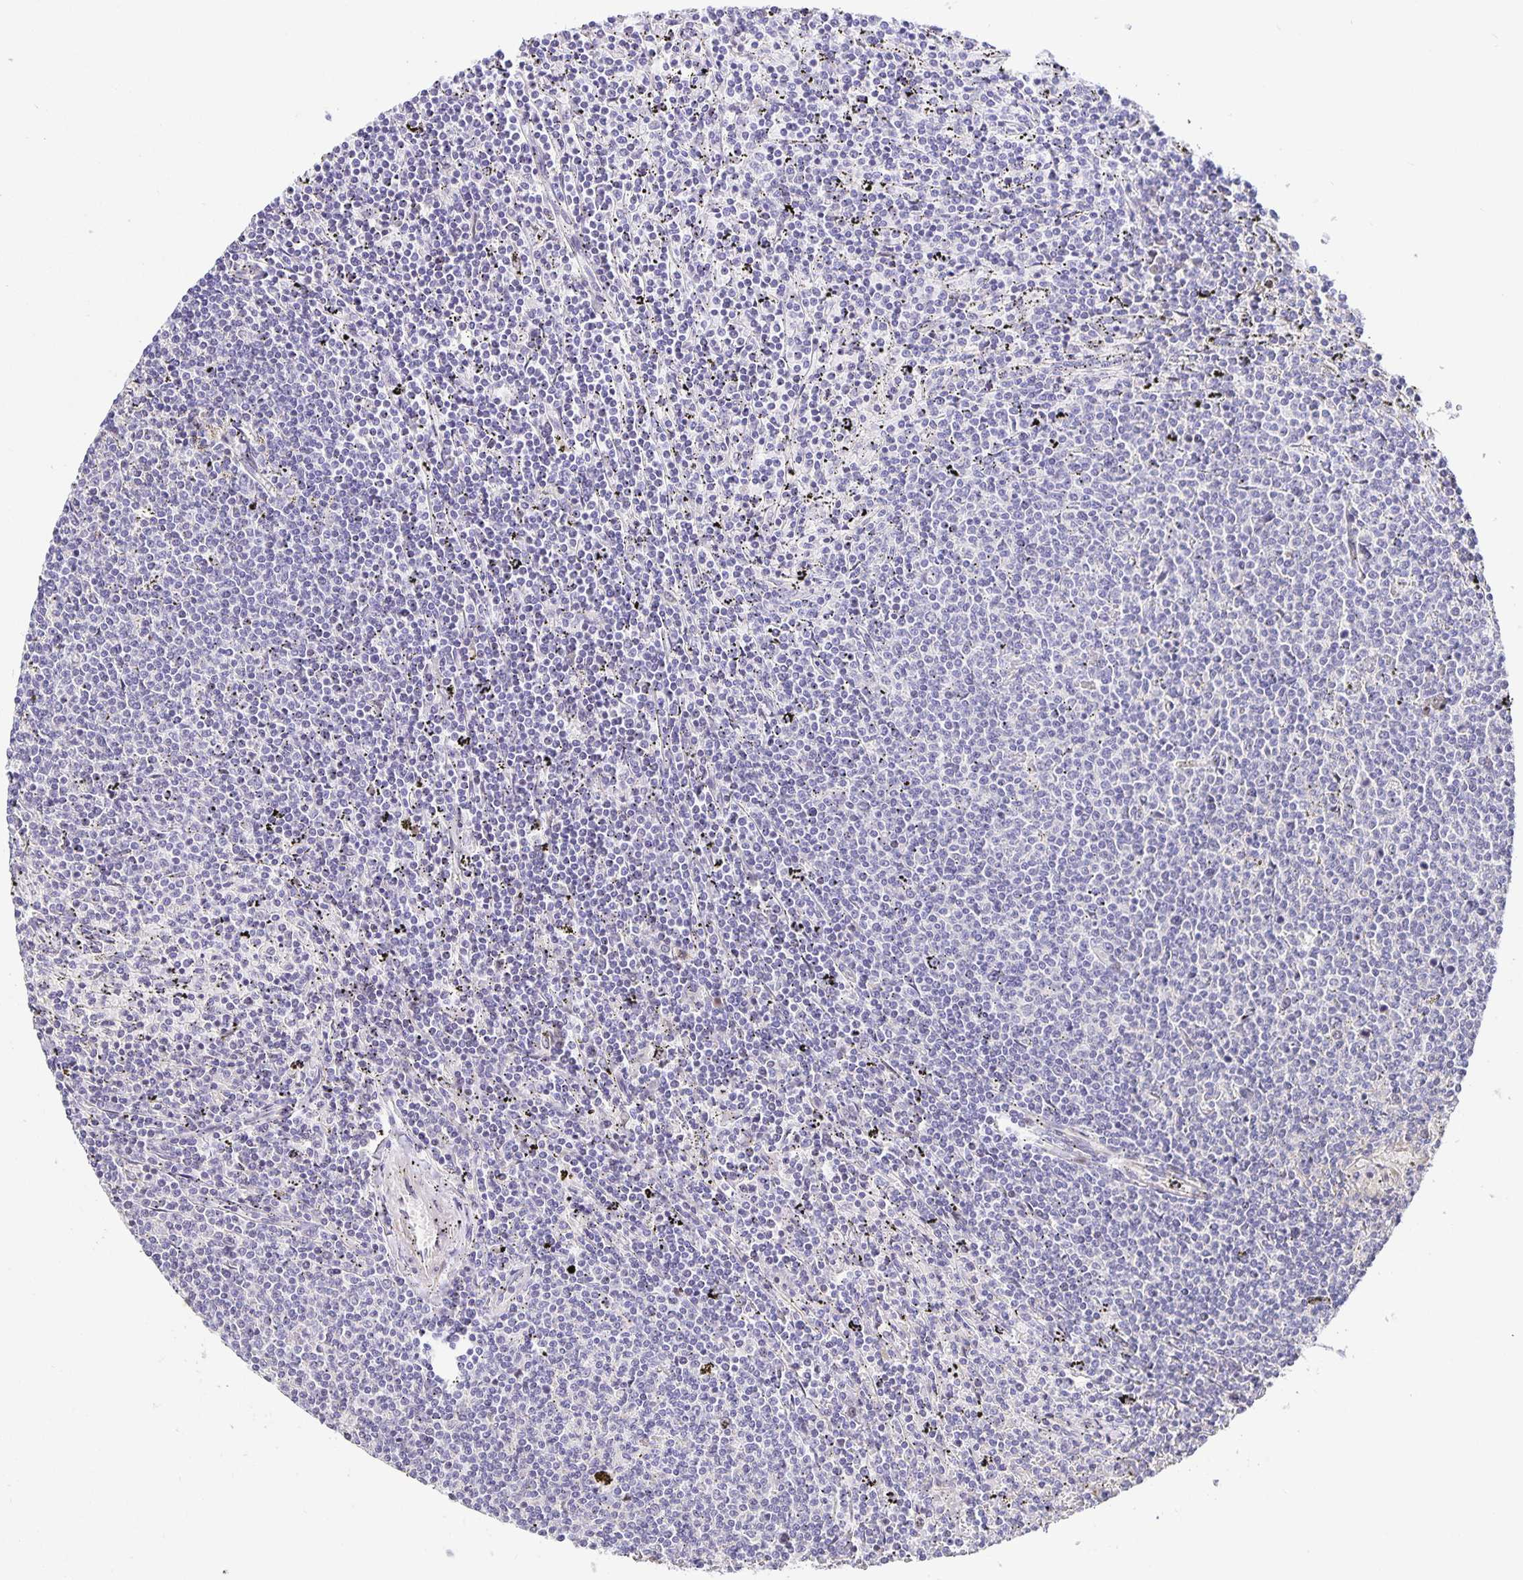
{"staining": {"intensity": "negative", "quantity": "none", "location": "none"}, "tissue": "lymphoma", "cell_type": "Tumor cells", "image_type": "cancer", "snomed": [{"axis": "morphology", "description": "Malignant lymphoma, non-Hodgkin's type, Low grade"}, {"axis": "topography", "description": "Spleen"}], "caption": "Human low-grade malignant lymphoma, non-Hodgkin's type stained for a protein using immunohistochemistry displays no positivity in tumor cells.", "gene": "TJP3", "patient": {"sex": "female", "age": 50}}